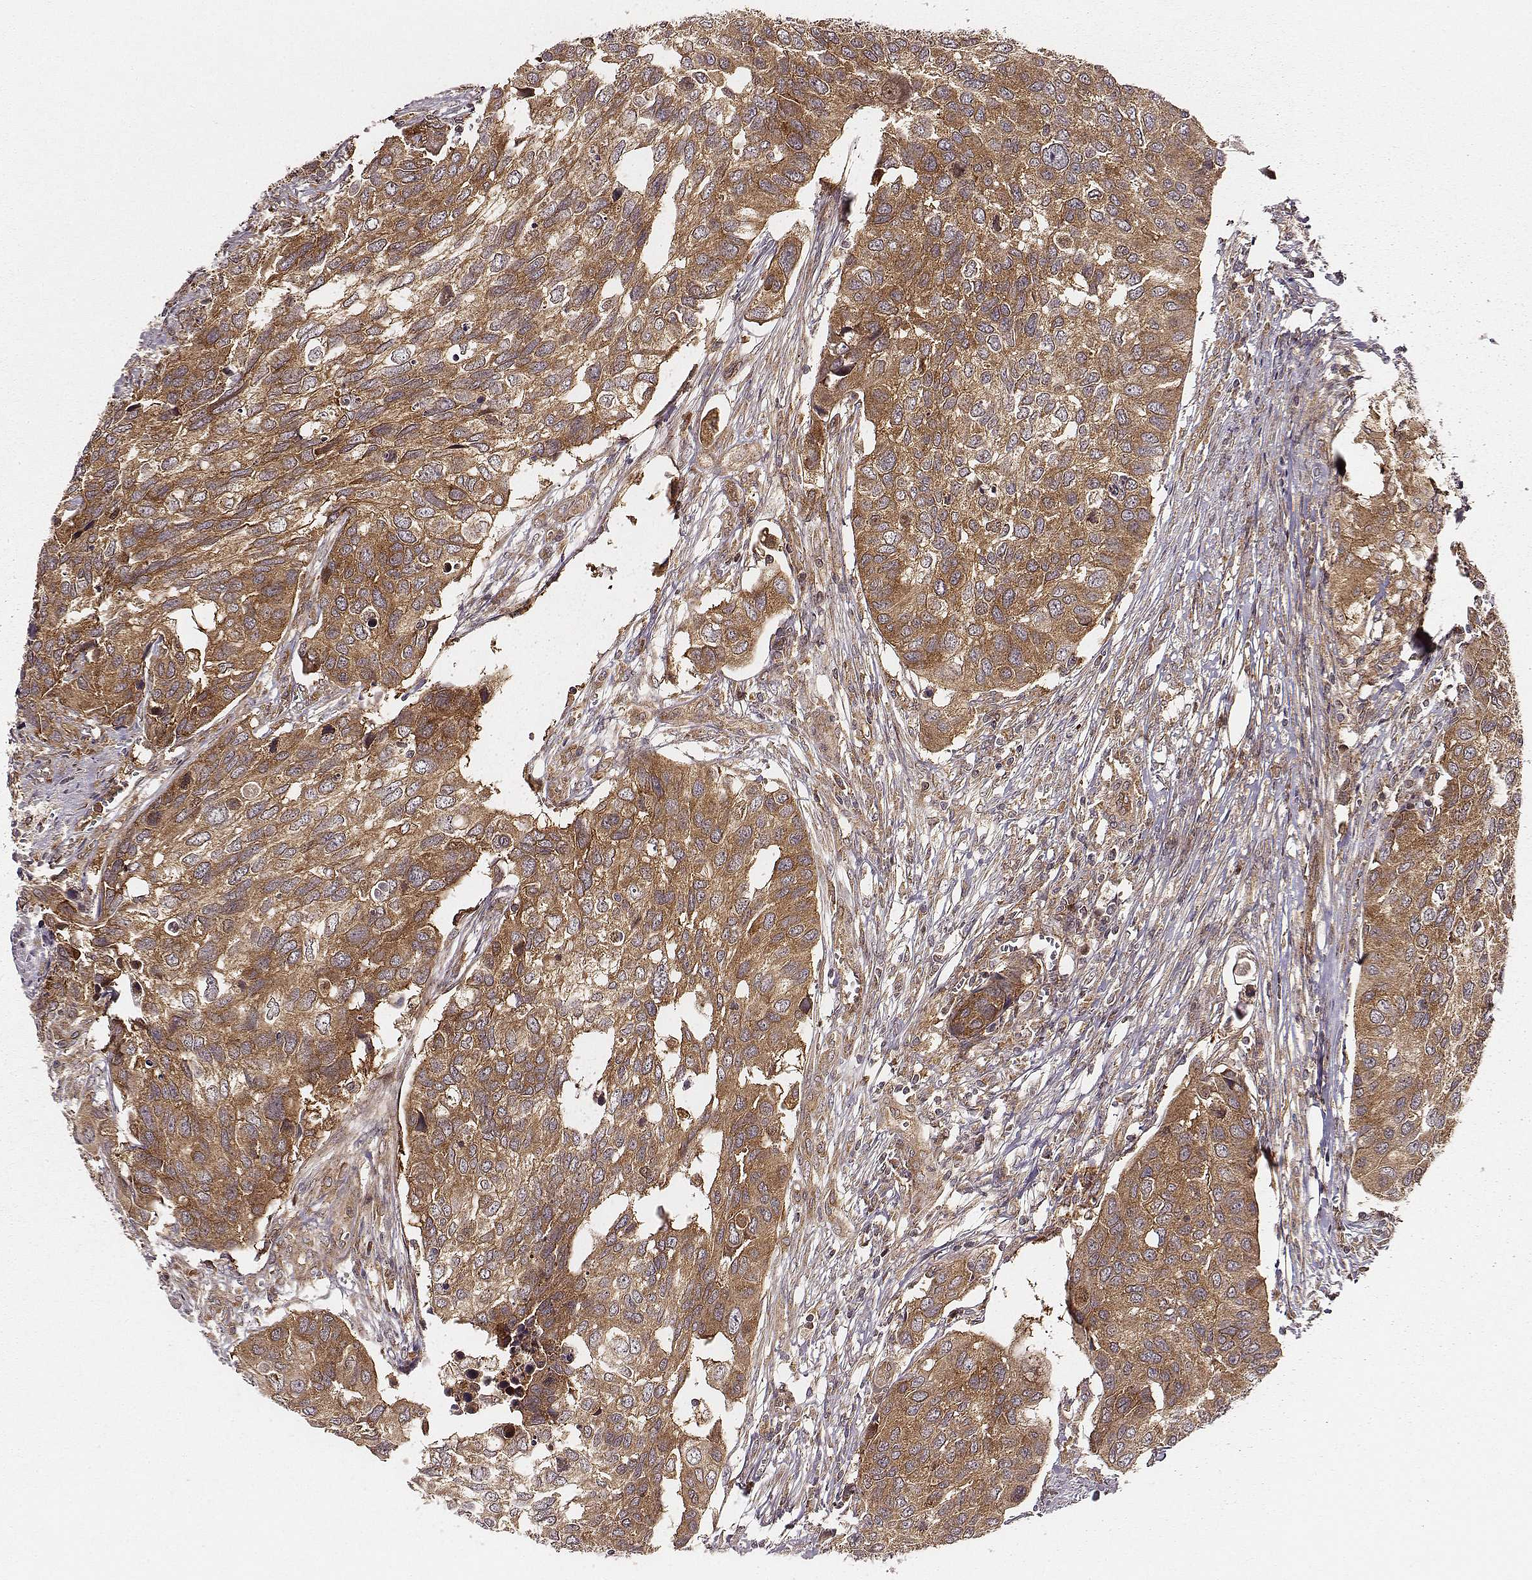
{"staining": {"intensity": "moderate", "quantity": ">75%", "location": "cytoplasmic/membranous"}, "tissue": "urothelial cancer", "cell_type": "Tumor cells", "image_type": "cancer", "snomed": [{"axis": "morphology", "description": "Urothelial carcinoma, High grade"}, {"axis": "topography", "description": "Urinary bladder"}], "caption": "IHC (DAB (3,3'-diaminobenzidine)) staining of urothelial cancer displays moderate cytoplasmic/membranous protein positivity in about >75% of tumor cells.", "gene": "VPS26A", "patient": {"sex": "male", "age": 60}}